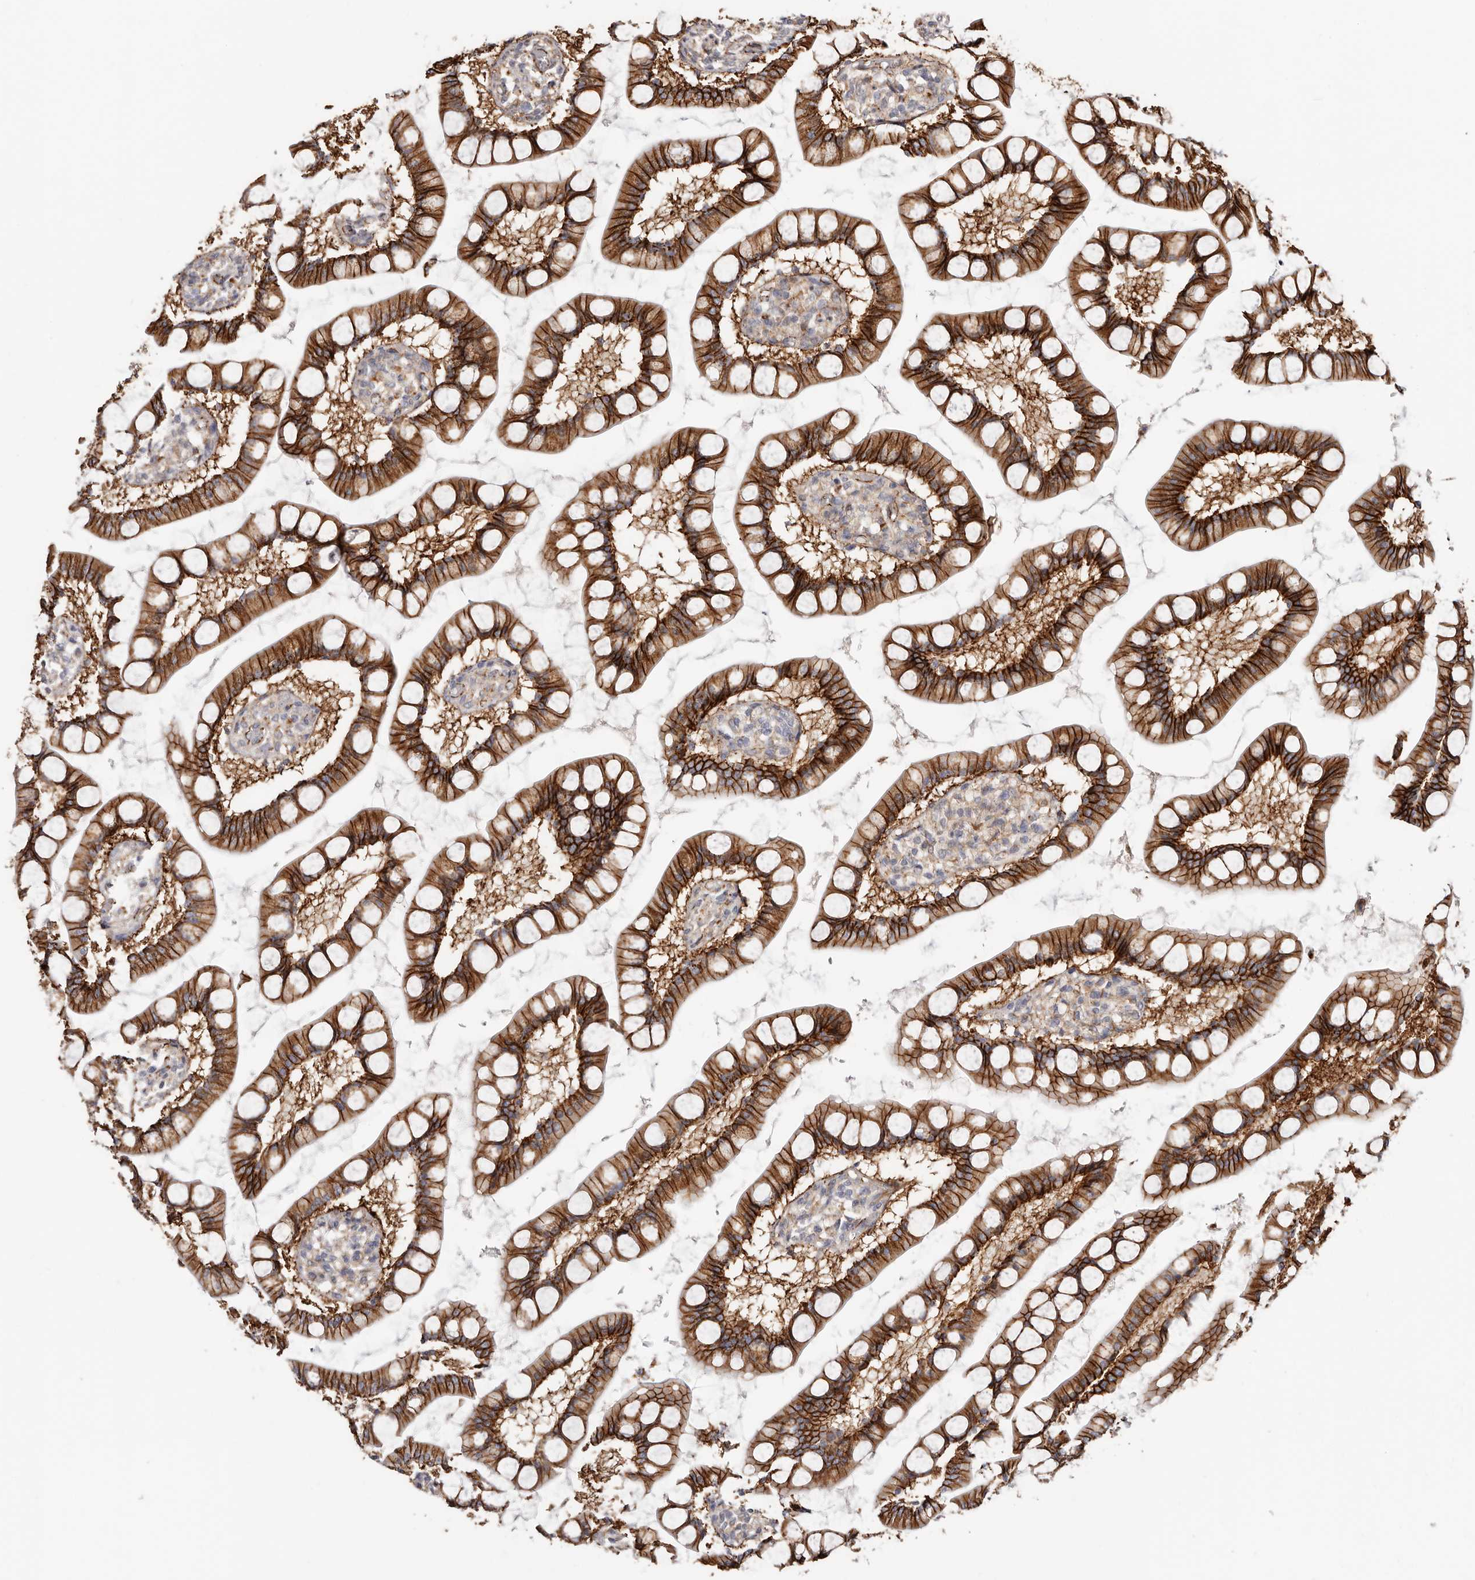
{"staining": {"intensity": "strong", "quantity": ">75%", "location": "cytoplasmic/membranous"}, "tissue": "small intestine", "cell_type": "Glandular cells", "image_type": "normal", "snomed": [{"axis": "morphology", "description": "Normal tissue, NOS"}, {"axis": "topography", "description": "Small intestine"}], "caption": "Immunohistochemistry (IHC) of unremarkable small intestine displays high levels of strong cytoplasmic/membranous positivity in approximately >75% of glandular cells.", "gene": "CTNNB1", "patient": {"sex": "male", "age": 52}}